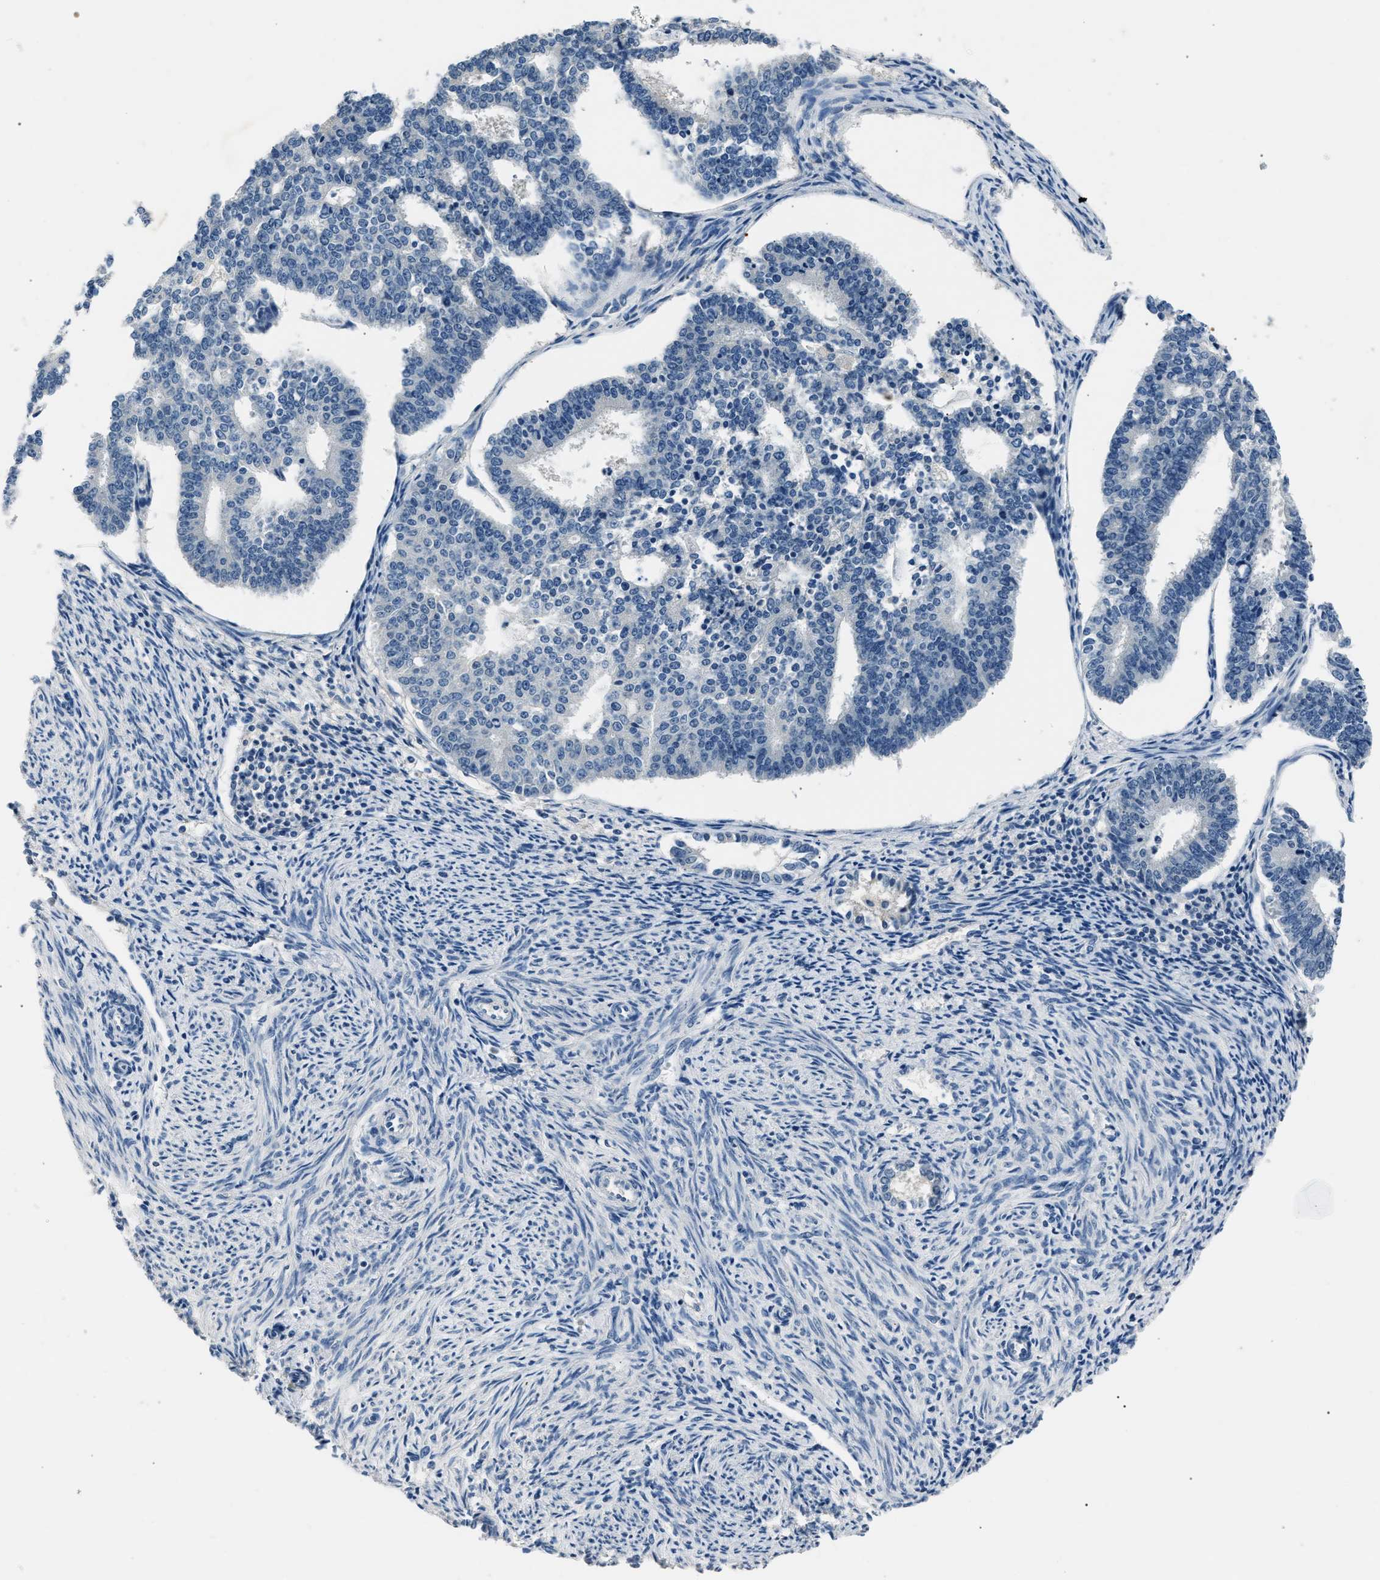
{"staining": {"intensity": "negative", "quantity": "none", "location": "none"}, "tissue": "endometrial cancer", "cell_type": "Tumor cells", "image_type": "cancer", "snomed": [{"axis": "morphology", "description": "Adenocarcinoma, NOS"}, {"axis": "topography", "description": "Endometrium"}], "caption": "Immunohistochemistry image of human endometrial cancer stained for a protein (brown), which exhibits no expression in tumor cells.", "gene": "INHA", "patient": {"sex": "female", "age": 70}}